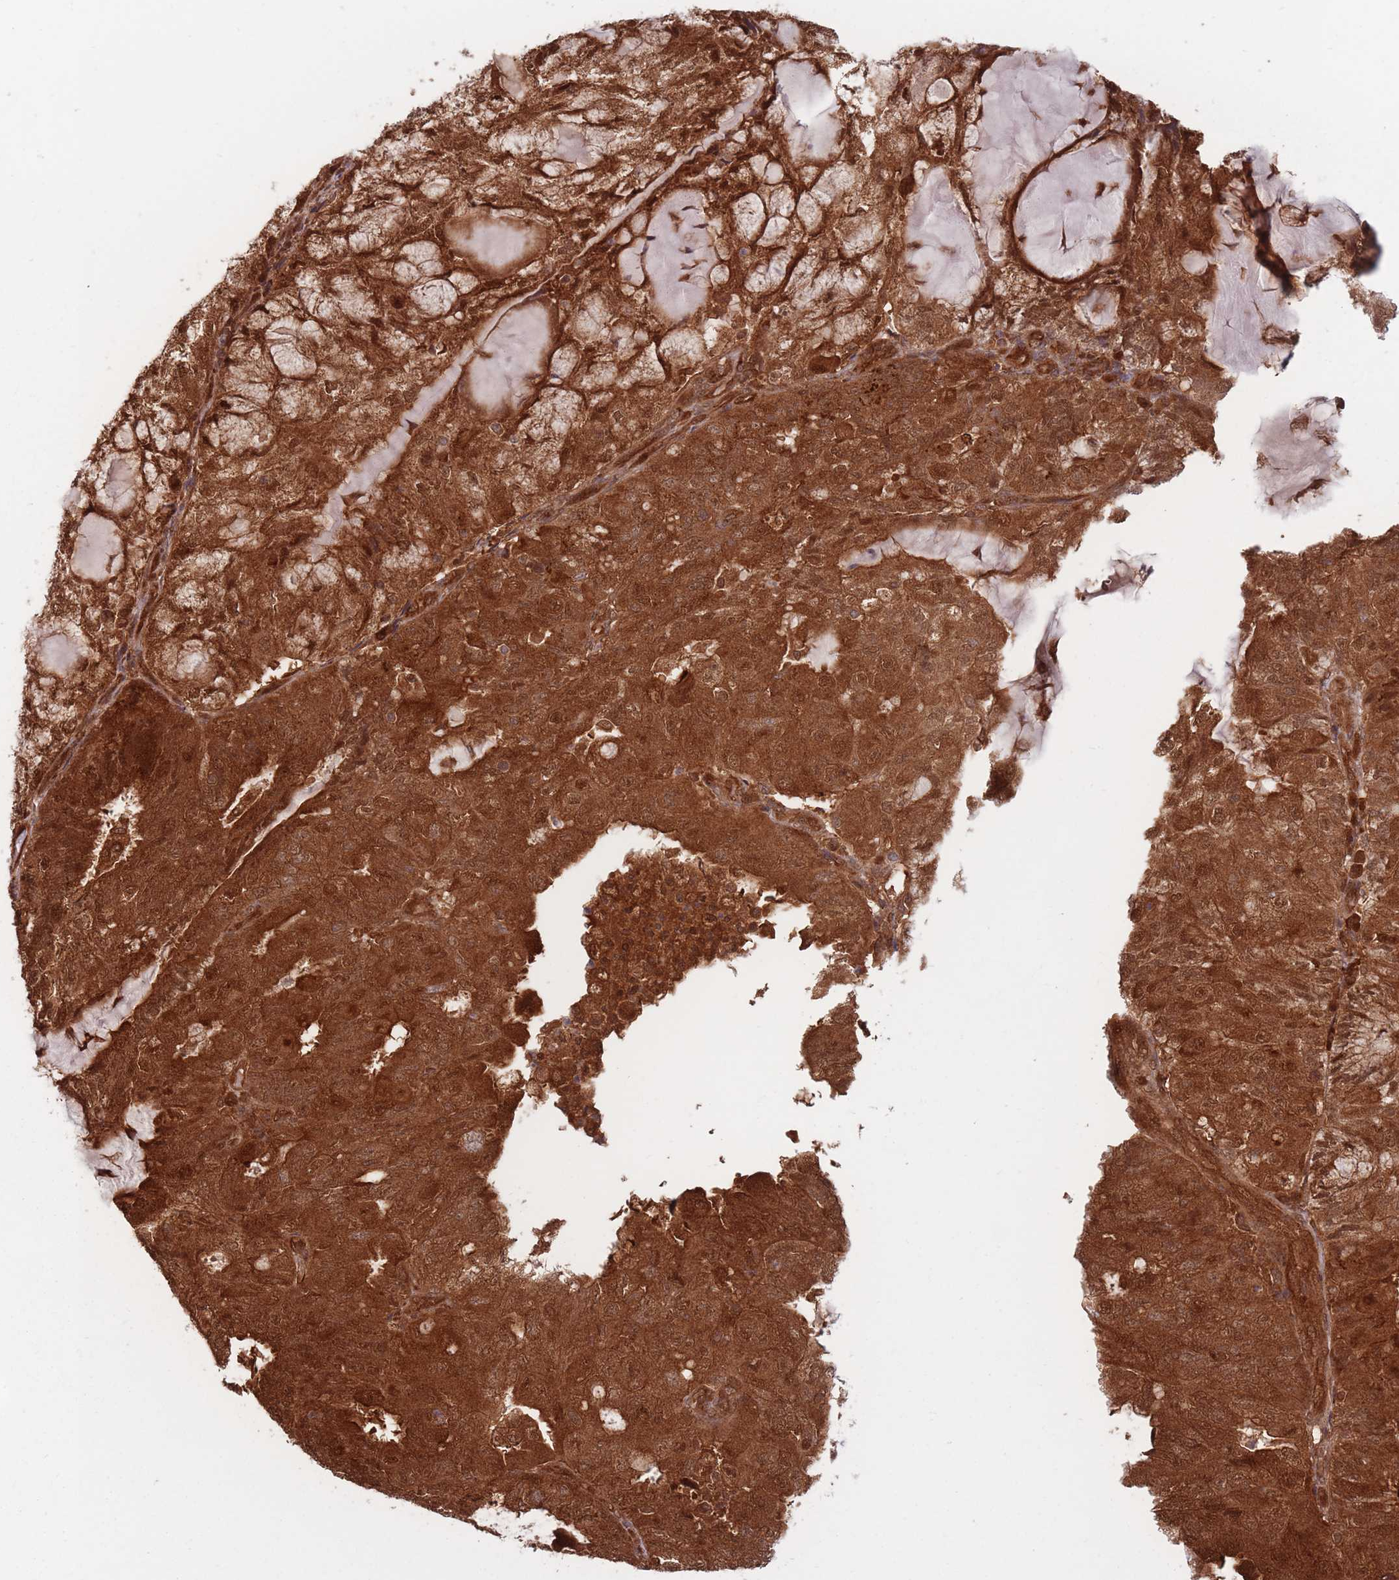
{"staining": {"intensity": "strong", "quantity": ">75%", "location": "cytoplasmic/membranous"}, "tissue": "endometrial cancer", "cell_type": "Tumor cells", "image_type": "cancer", "snomed": [{"axis": "morphology", "description": "Adenocarcinoma, NOS"}, {"axis": "topography", "description": "Endometrium"}], "caption": "Immunohistochemistry photomicrograph of human endometrial cancer stained for a protein (brown), which exhibits high levels of strong cytoplasmic/membranous positivity in about >75% of tumor cells.", "gene": "PODXL2", "patient": {"sex": "female", "age": 81}}